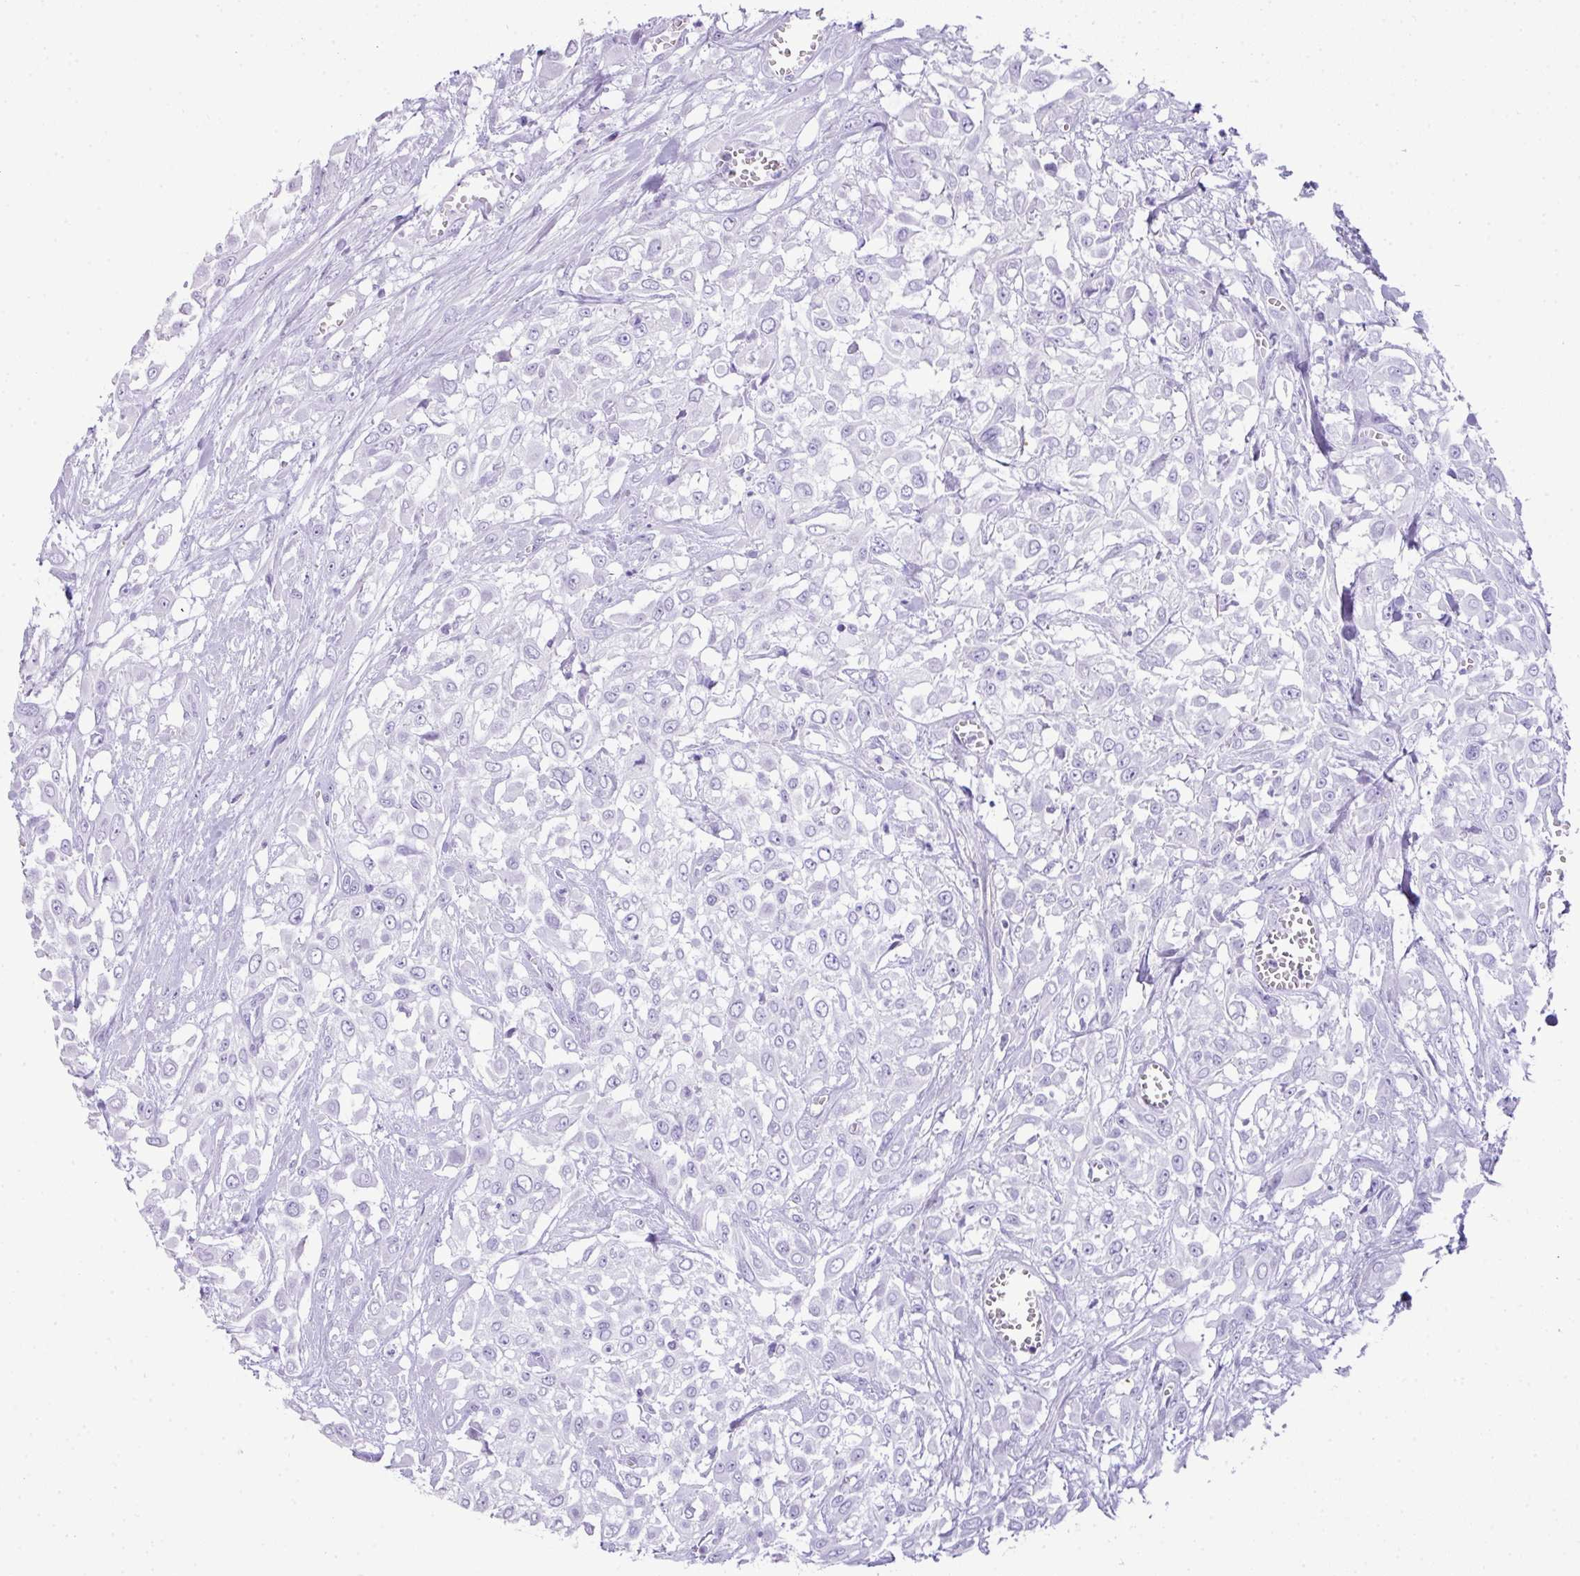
{"staining": {"intensity": "negative", "quantity": "none", "location": "none"}, "tissue": "urothelial cancer", "cell_type": "Tumor cells", "image_type": "cancer", "snomed": [{"axis": "morphology", "description": "Urothelial carcinoma, High grade"}, {"axis": "topography", "description": "Urinary bladder"}], "caption": "Urothelial cancer stained for a protein using immunohistochemistry reveals no positivity tumor cells.", "gene": "TNP1", "patient": {"sex": "male", "age": 57}}